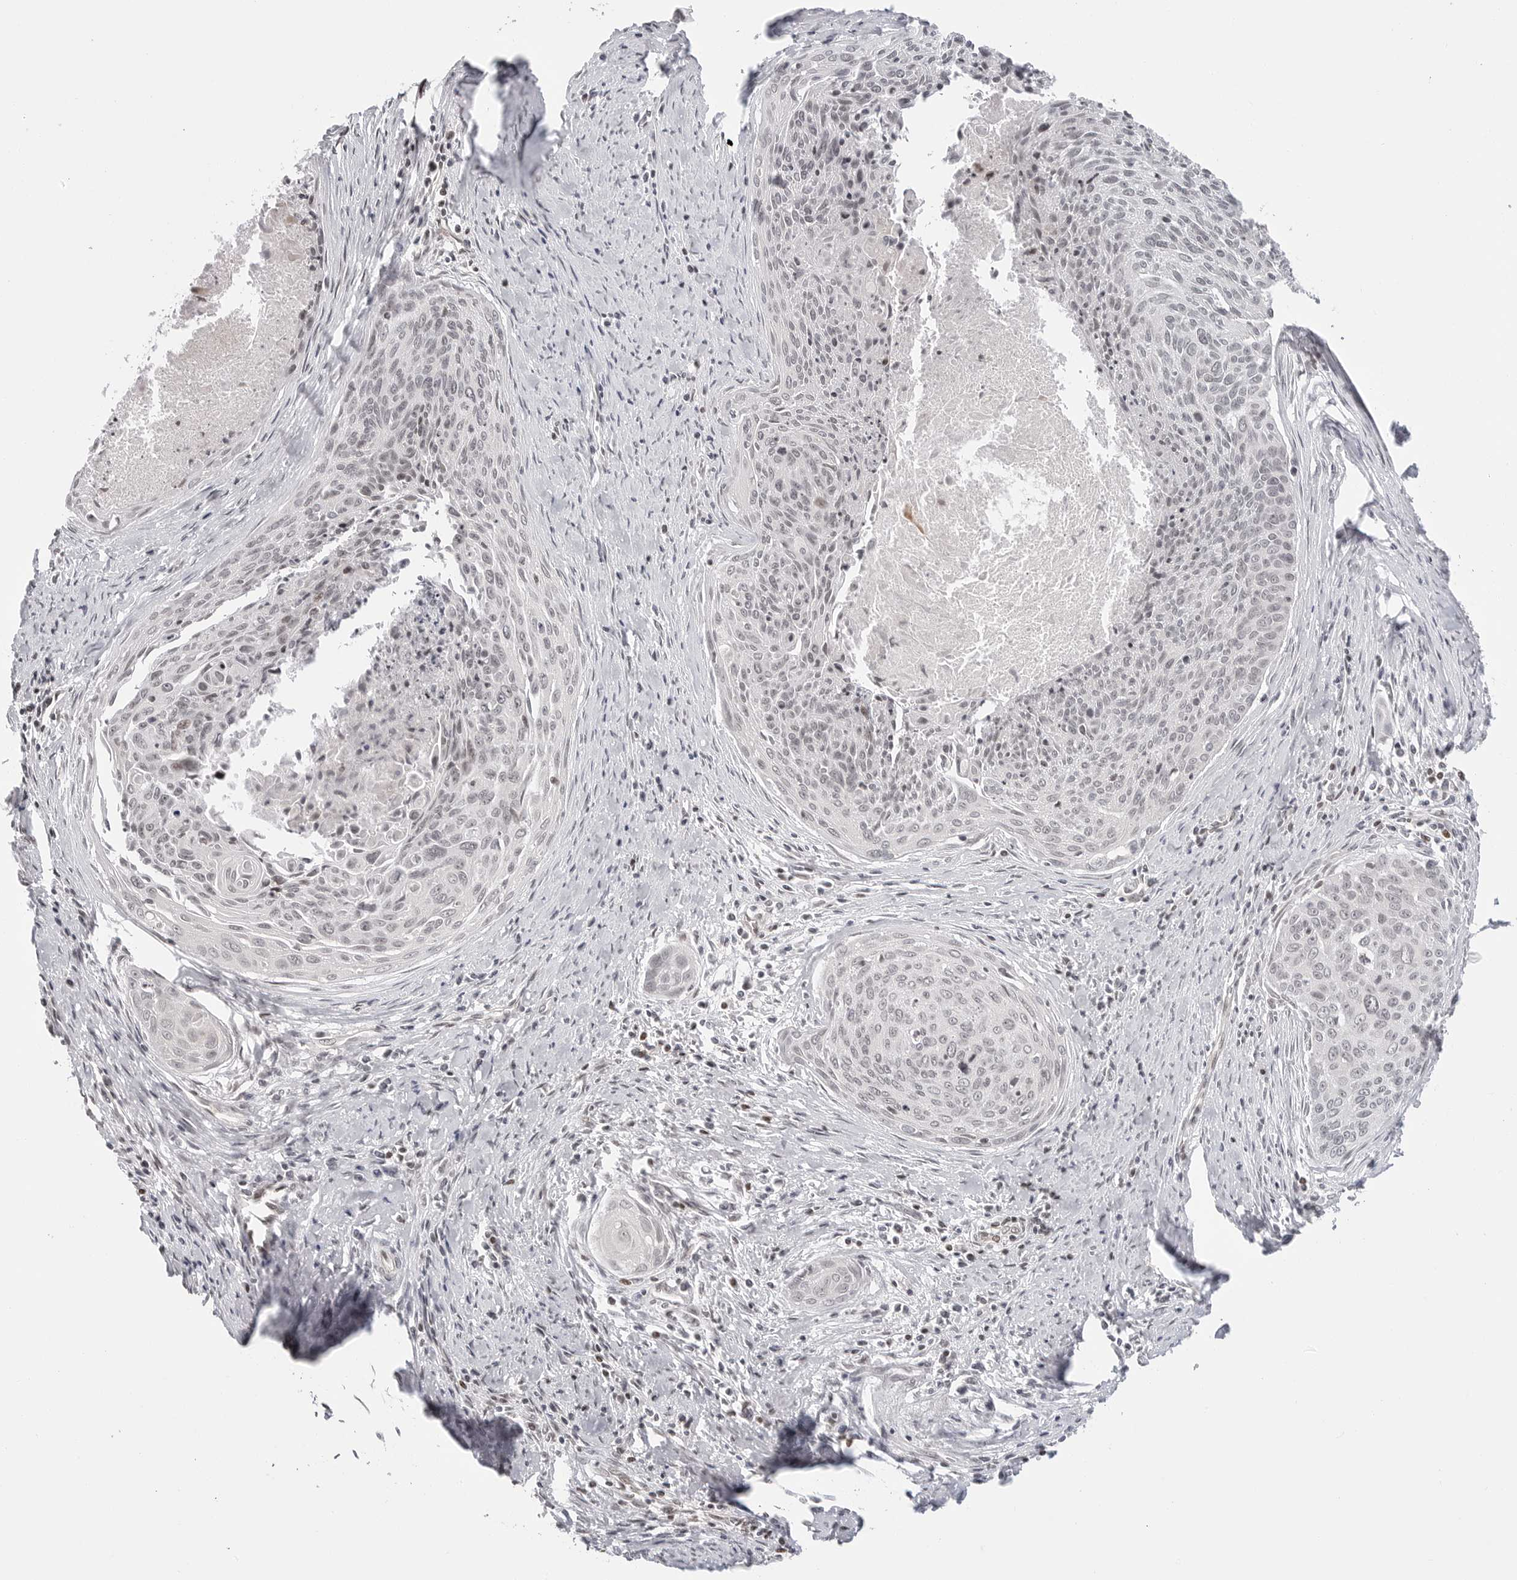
{"staining": {"intensity": "negative", "quantity": "none", "location": "none"}, "tissue": "cervical cancer", "cell_type": "Tumor cells", "image_type": "cancer", "snomed": [{"axis": "morphology", "description": "Squamous cell carcinoma, NOS"}, {"axis": "topography", "description": "Cervix"}], "caption": "Photomicrograph shows no protein staining in tumor cells of cervical cancer (squamous cell carcinoma) tissue. Nuclei are stained in blue.", "gene": "C8orf33", "patient": {"sex": "female", "age": 55}}